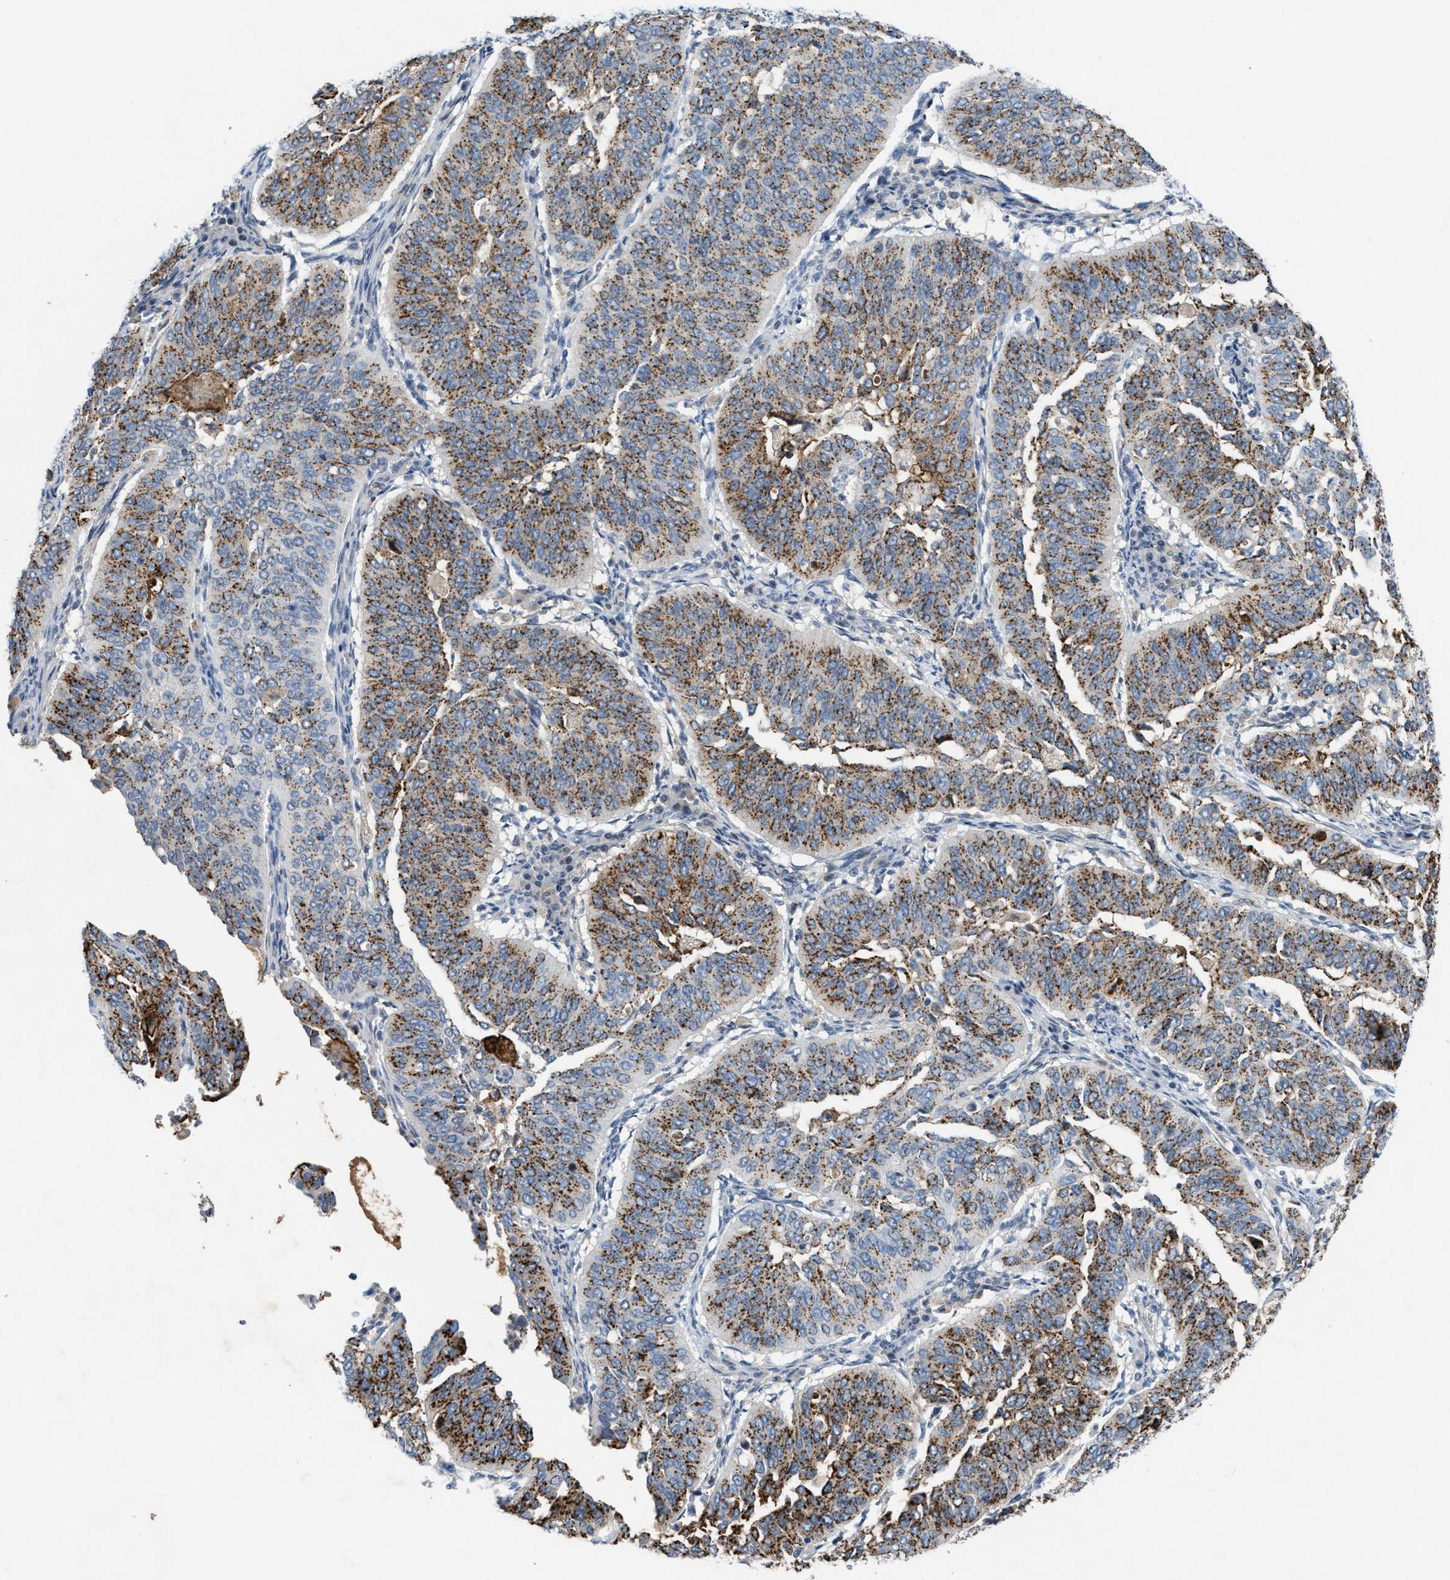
{"staining": {"intensity": "moderate", "quantity": ">75%", "location": "cytoplasmic/membranous"}, "tissue": "cervical cancer", "cell_type": "Tumor cells", "image_type": "cancer", "snomed": [{"axis": "morphology", "description": "Normal tissue, NOS"}, {"axis": "morphology", "description": "Squamous cell carcinoma, NOS"}, {"axis": "topography", "description": "Cervix"}], "caption": "Tumor cells exhibit medium levels of moderate cytoplasmic/membranous expression in approximately >75% of cells in cervical squamous cell carcinoma.", "gene": "SLC5A5", "patient": {"sex": "female", "age": 39}}